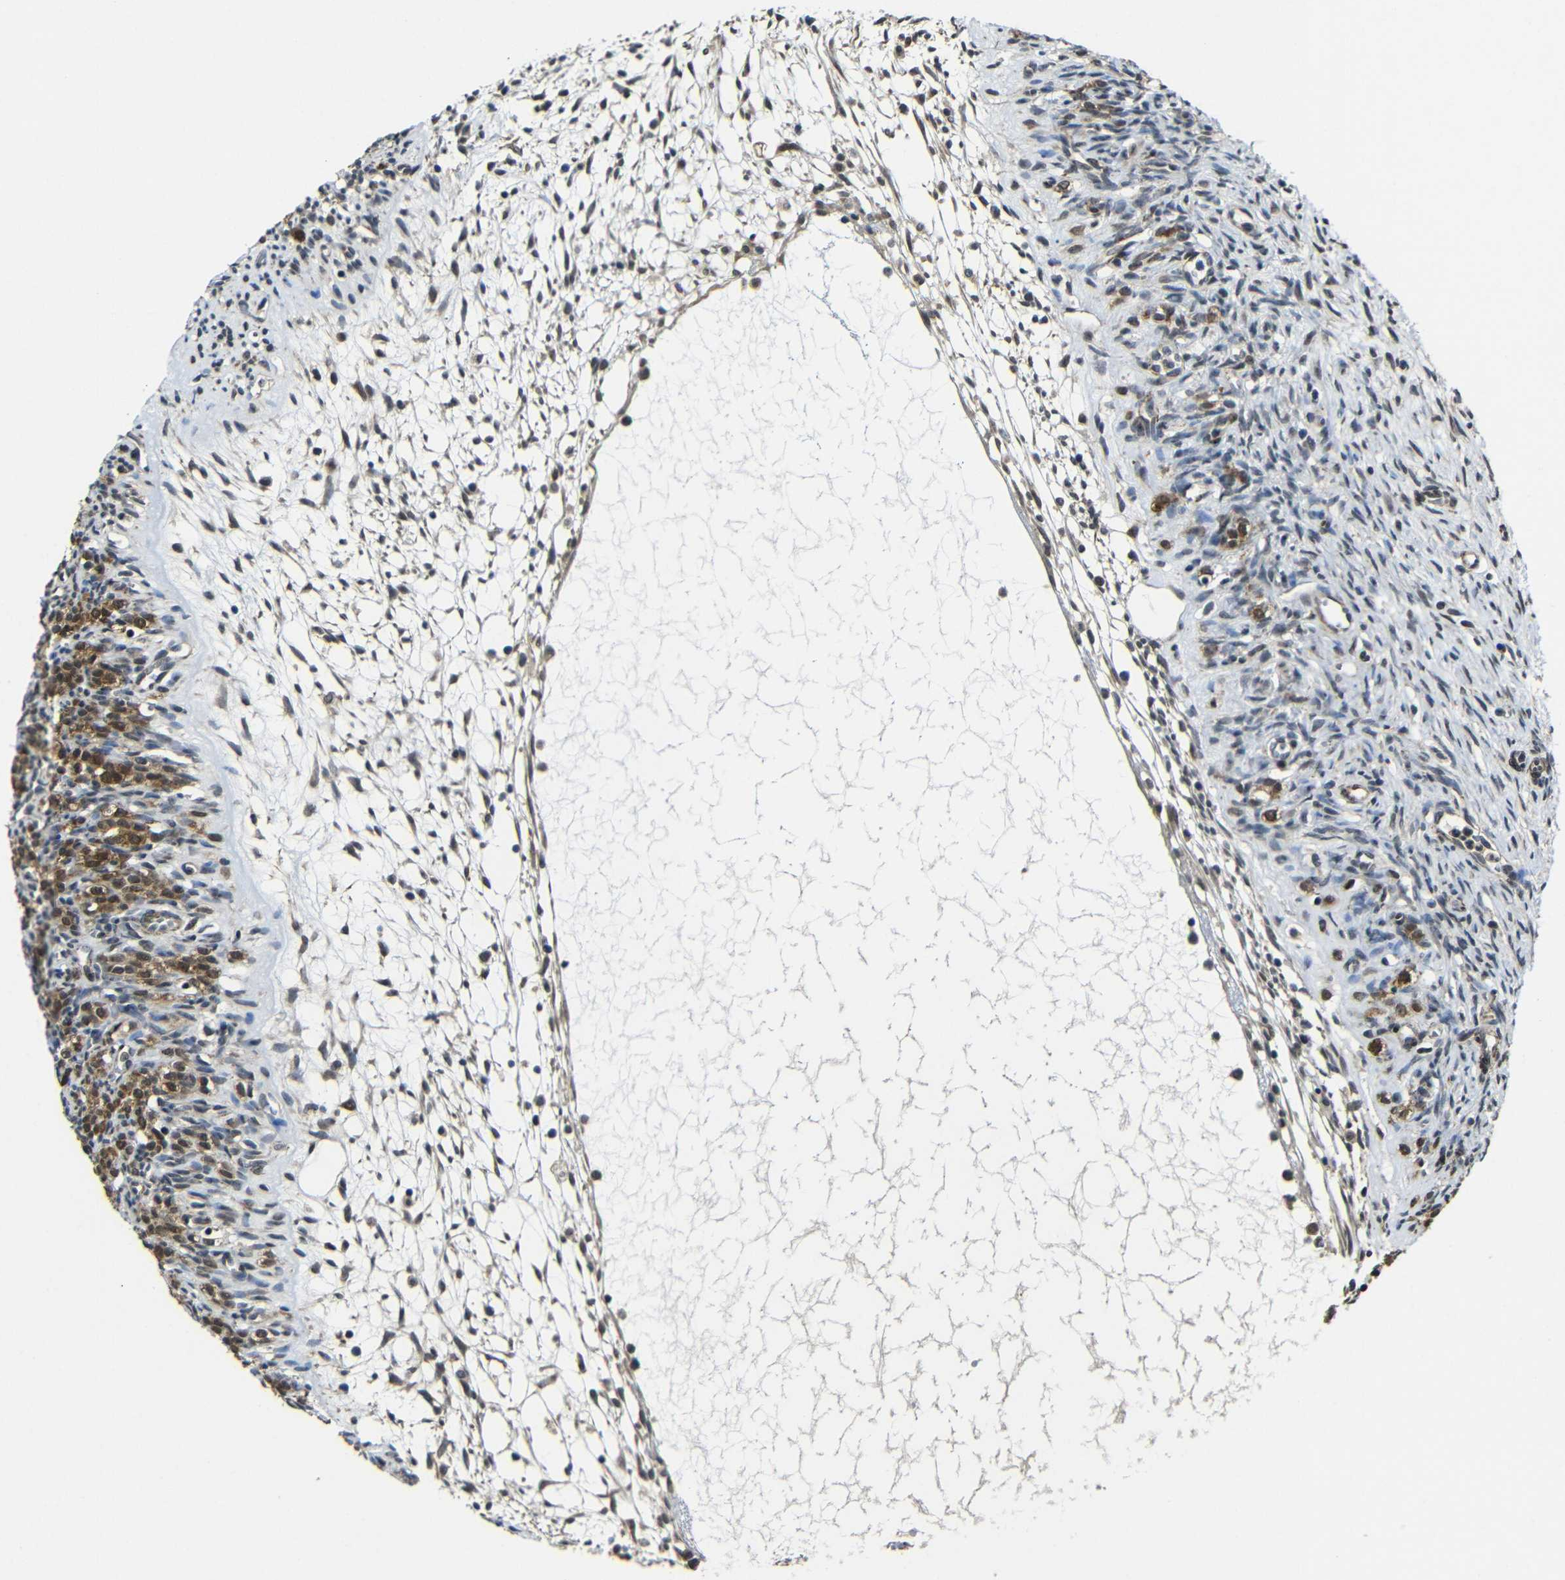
{"staining": {"intensity": "weak", "quantity": ">75%", "location": "cytoplasmic/membranous,nuclear"}, "tissue": "ovary", "cell_type": "Ovarian stroma cells", "image_type": "normal", "snomed": [{"axis": "morphology", "description": "Normal tissue, NOS"}, {"axis": "topography", "description": "Ovary"}], "caption": "Ovarian stroma cells show low levels of weak cytoplasmic/membranous,nuclear expression in approximately >75% of cells in benign human ovary.", "gene": "FAM172A", "patient": {"sex": "female", "age": 33}}